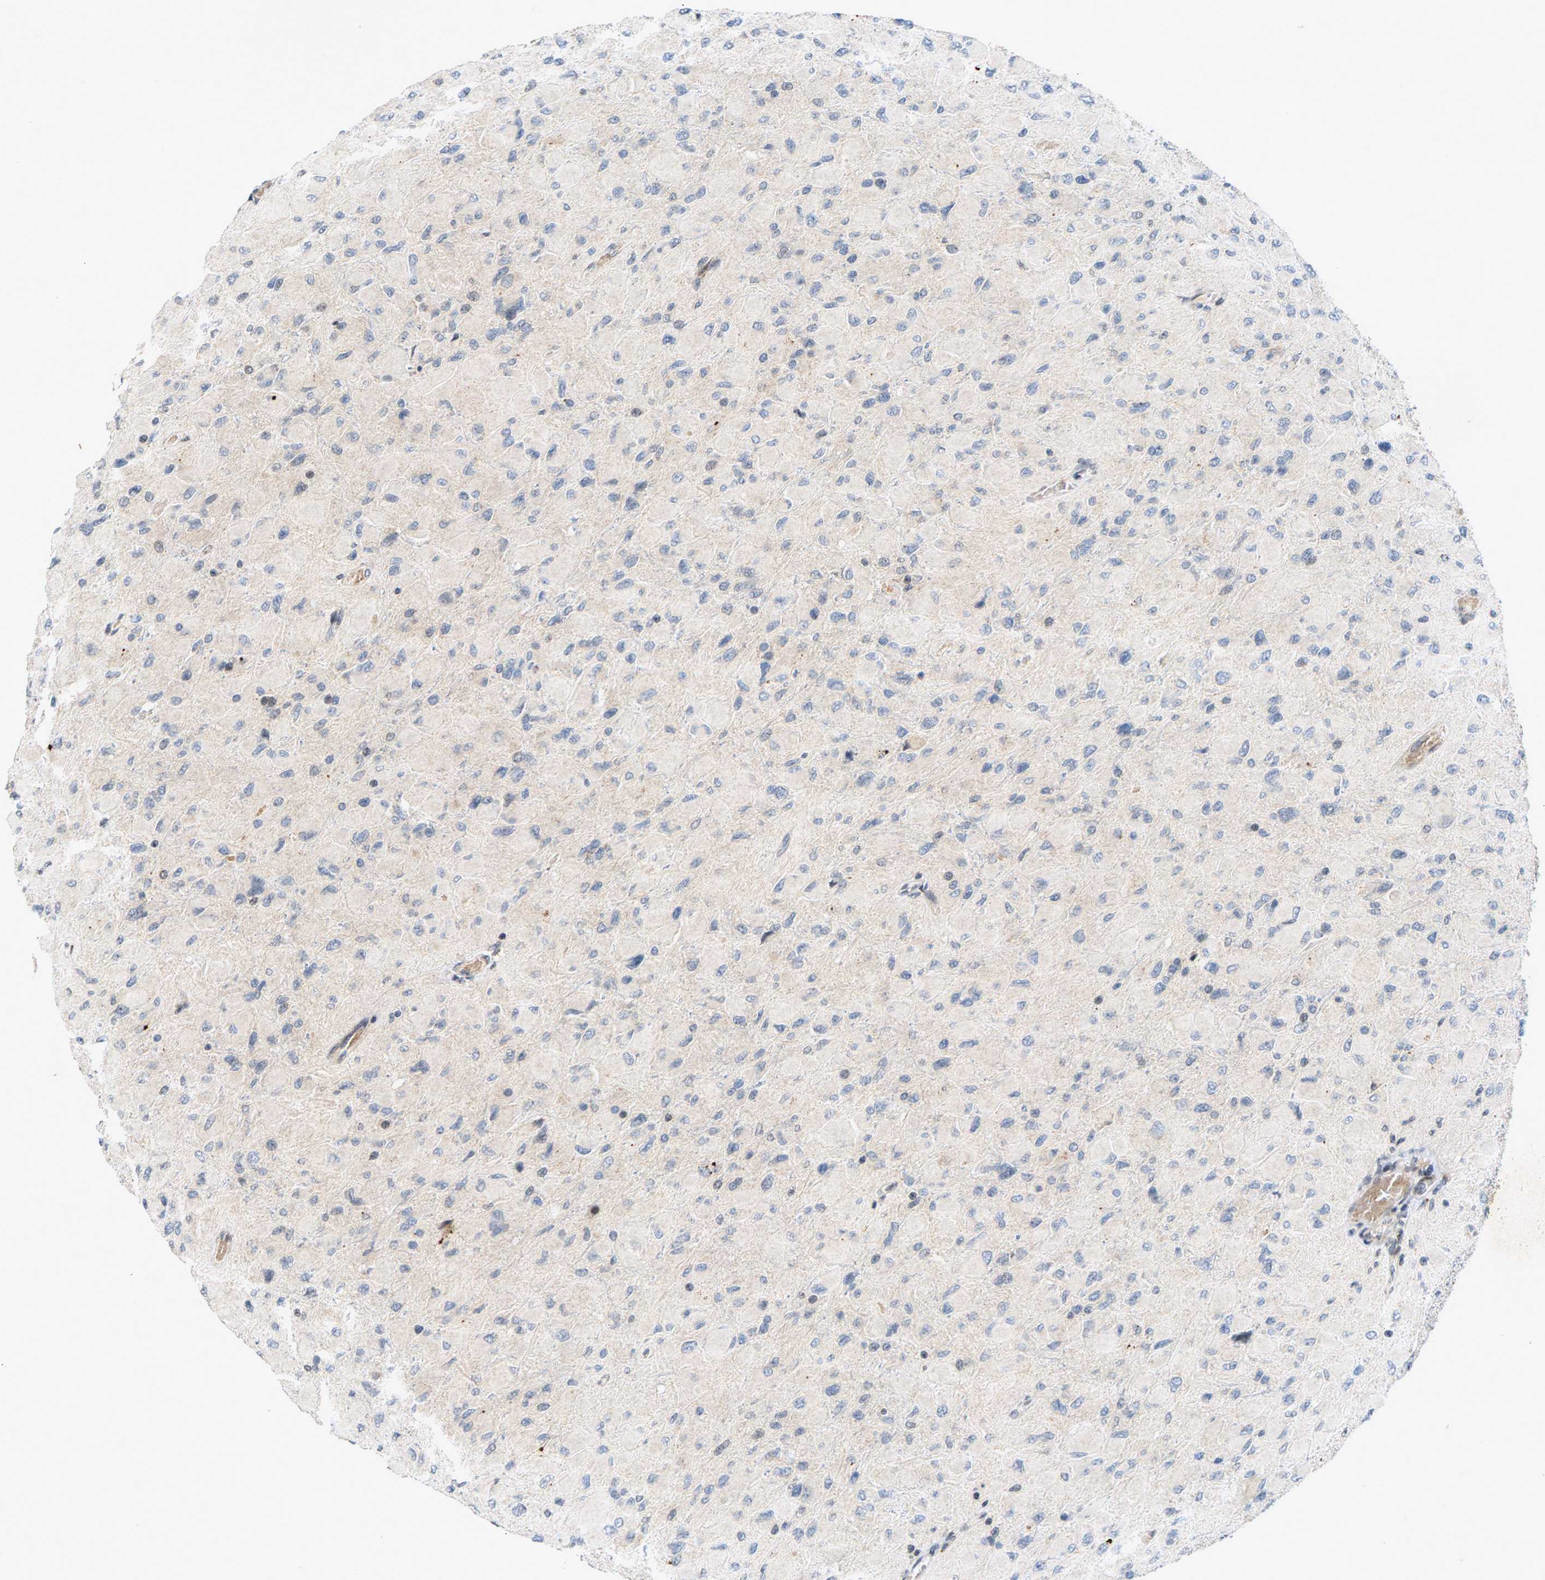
{"staining": {"intensity": "negative", "quantity": "none", "location": "none"}, "tissue": "glioma", "cell_type": "Tumor cells", "image_type": "cancer", "snomed": [{"axis": "morphology", "description": "Glioma, malignant, High grade"}, {"axis": "topography", "description": "Cerebral cortex"}], "caption": "This is an immunohistochemistry (IHC) histopathology image of glioma. There is no staining in tumor cells.", "gene": "ZPR1", "patient": {"sex": "female", "age": 36}}